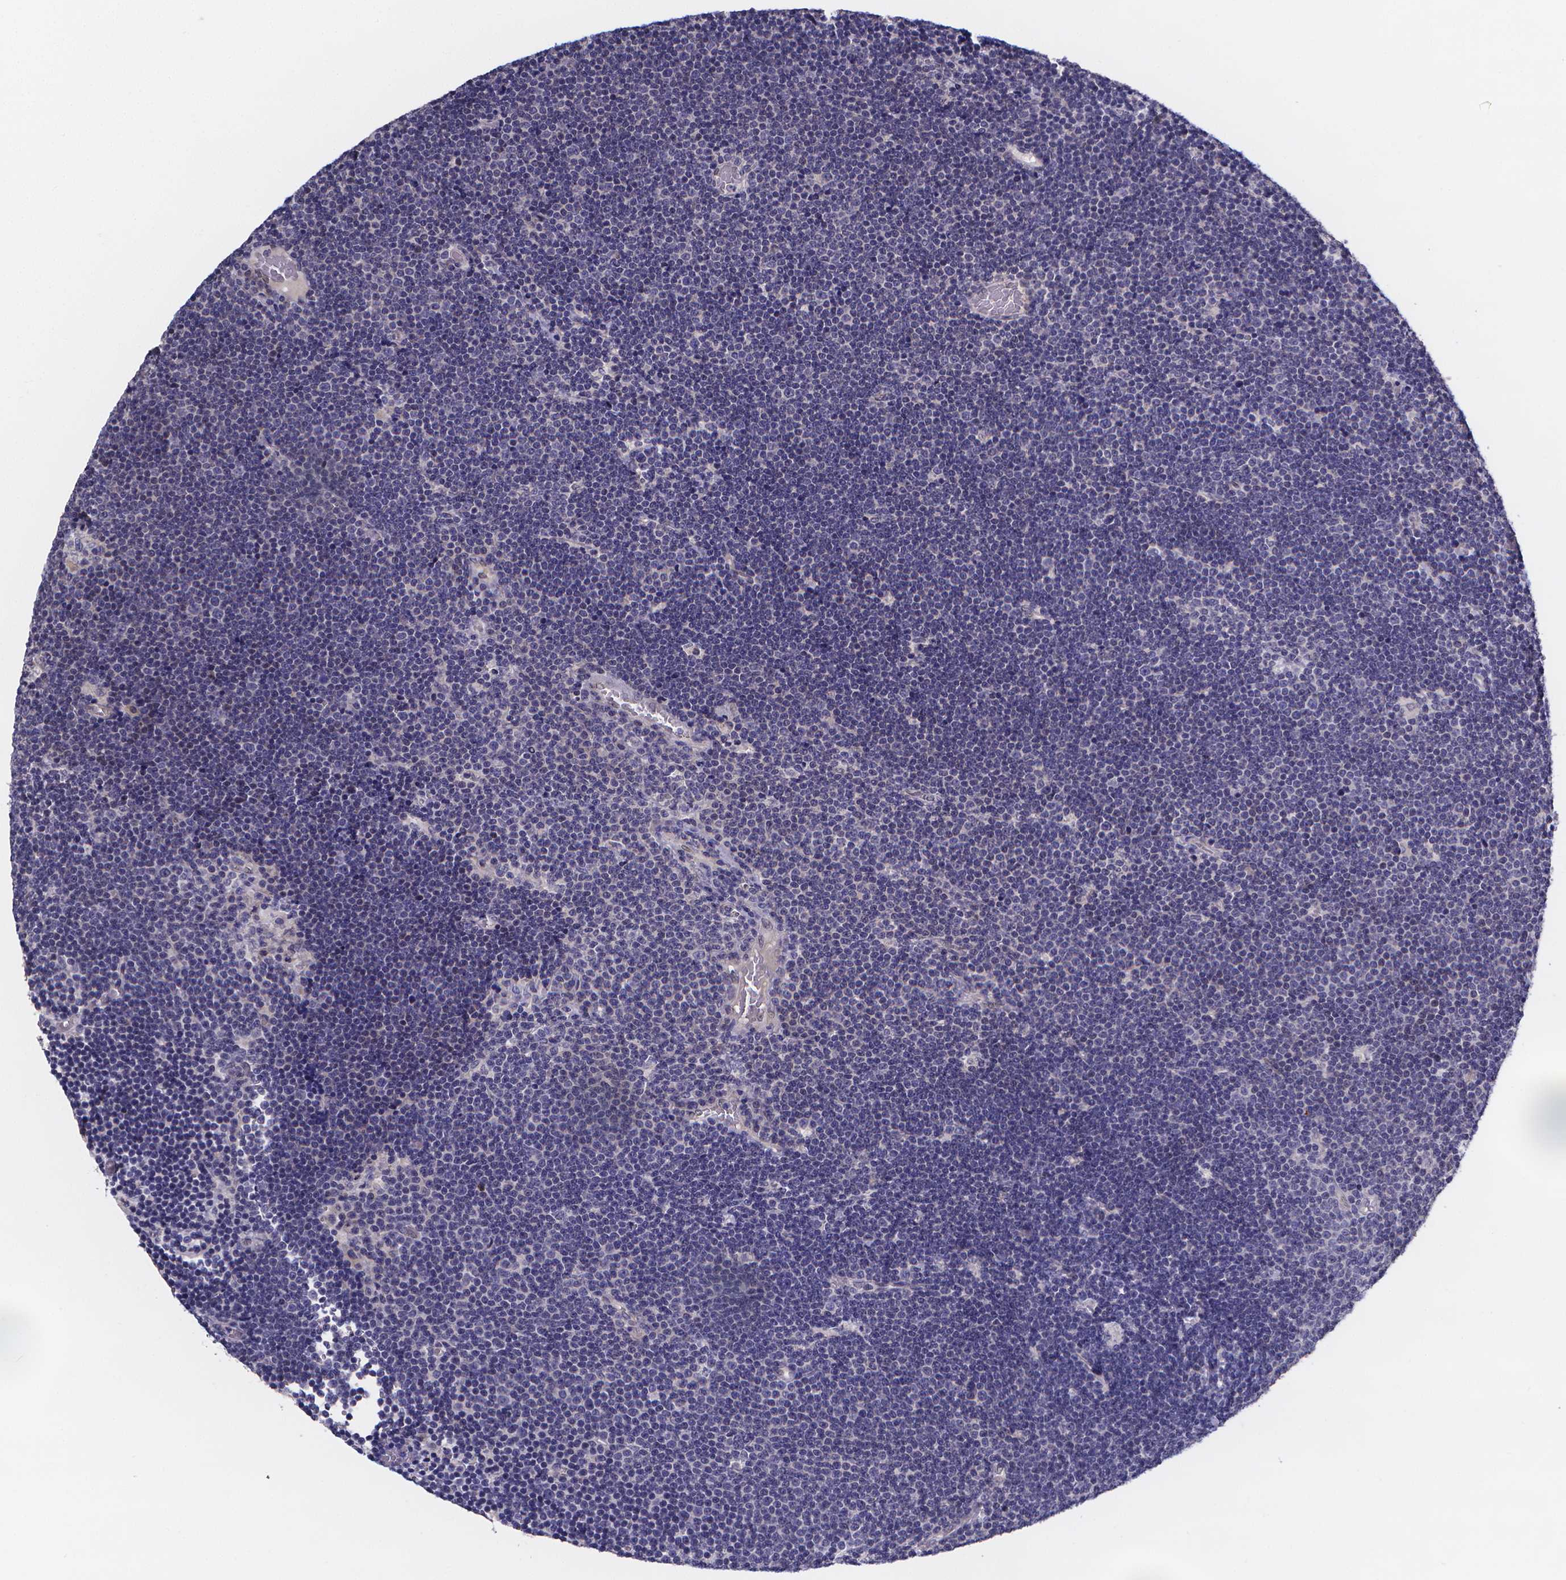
{"staining": {"intensity": "negative", "quantity": "none", "location": "none"}, "tissue": "lymphoma", "cell_type": "Tumor cells", "image_type": "cancer", "snomed": [{"axis": "morphology", "description": "Malignant lymphoma, non-Hodgkin's type, Low grade"}, {"axis": "topography", "description": "Brain"}], "caption": "A micrograph of low-grade malignant lymphoma, non-Hodgkin's type stained for a protein demonstrates no brown staining in tumor cells.", "gene": "PAH", "patient": {"sex": "female", "age": 66}}